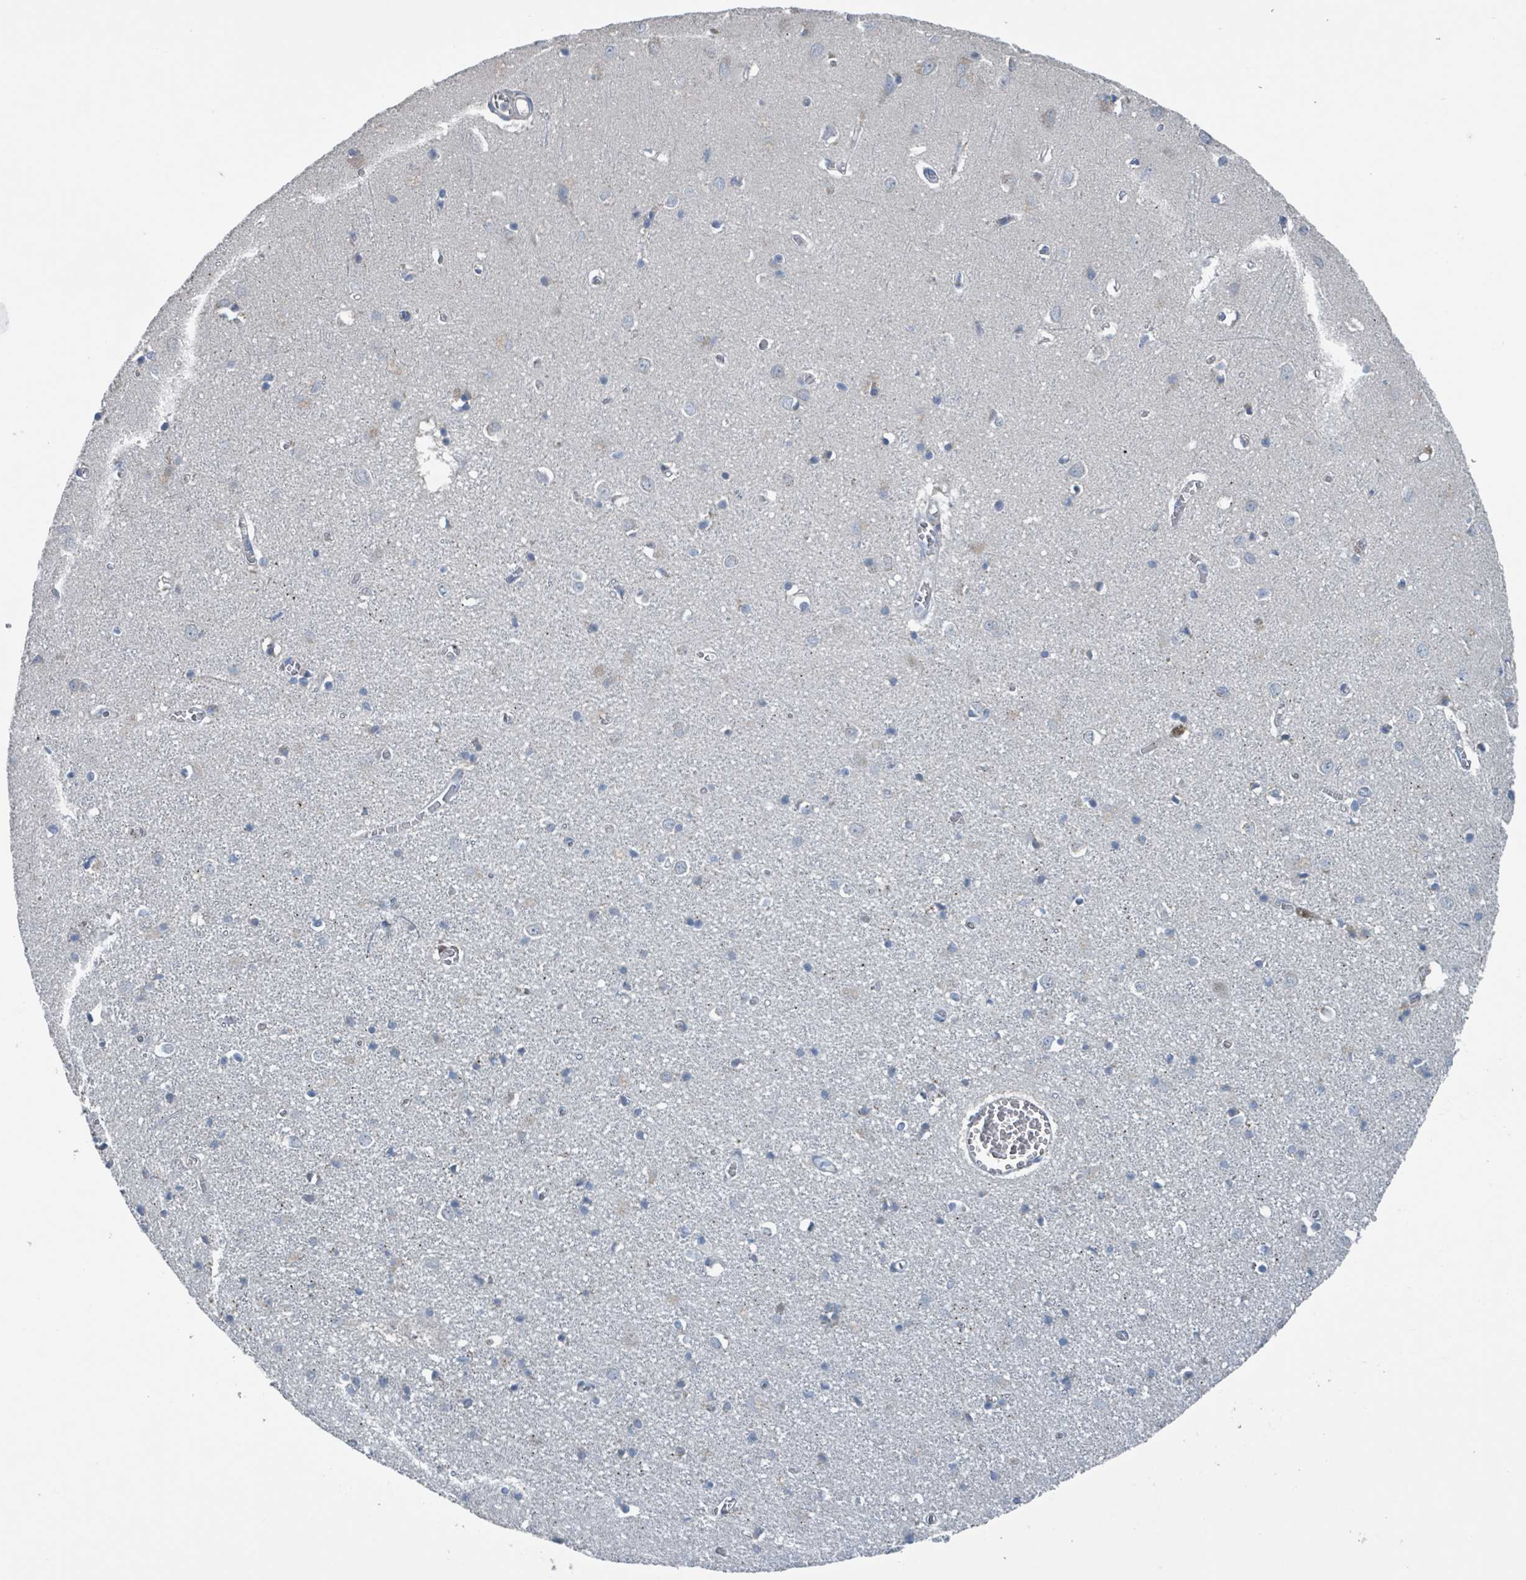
{"staining": {"intensity": "weak", "quantity": "25%-75%", "location": "cytoplasmic/membranous"}, "tissue": "cerebral cortex", "cell_type": "Endothelial cells", "image_type": "normal", "snomed": [{"axis": "morphology", "description": "Normal tissue, NOS"}, {"axis": "topography", "description": "Cerebral cortex"}], "caption": "A high-resolution photomicrograph shows immunohistochemistry staining of unremarkable cerebral cortex, which demonstrates weak cytoplasmic/membranous expression in about 25%-75% of endothelial cells.", "gene": "ACBD4", "patient": {"sex": "female", "age": 64}}